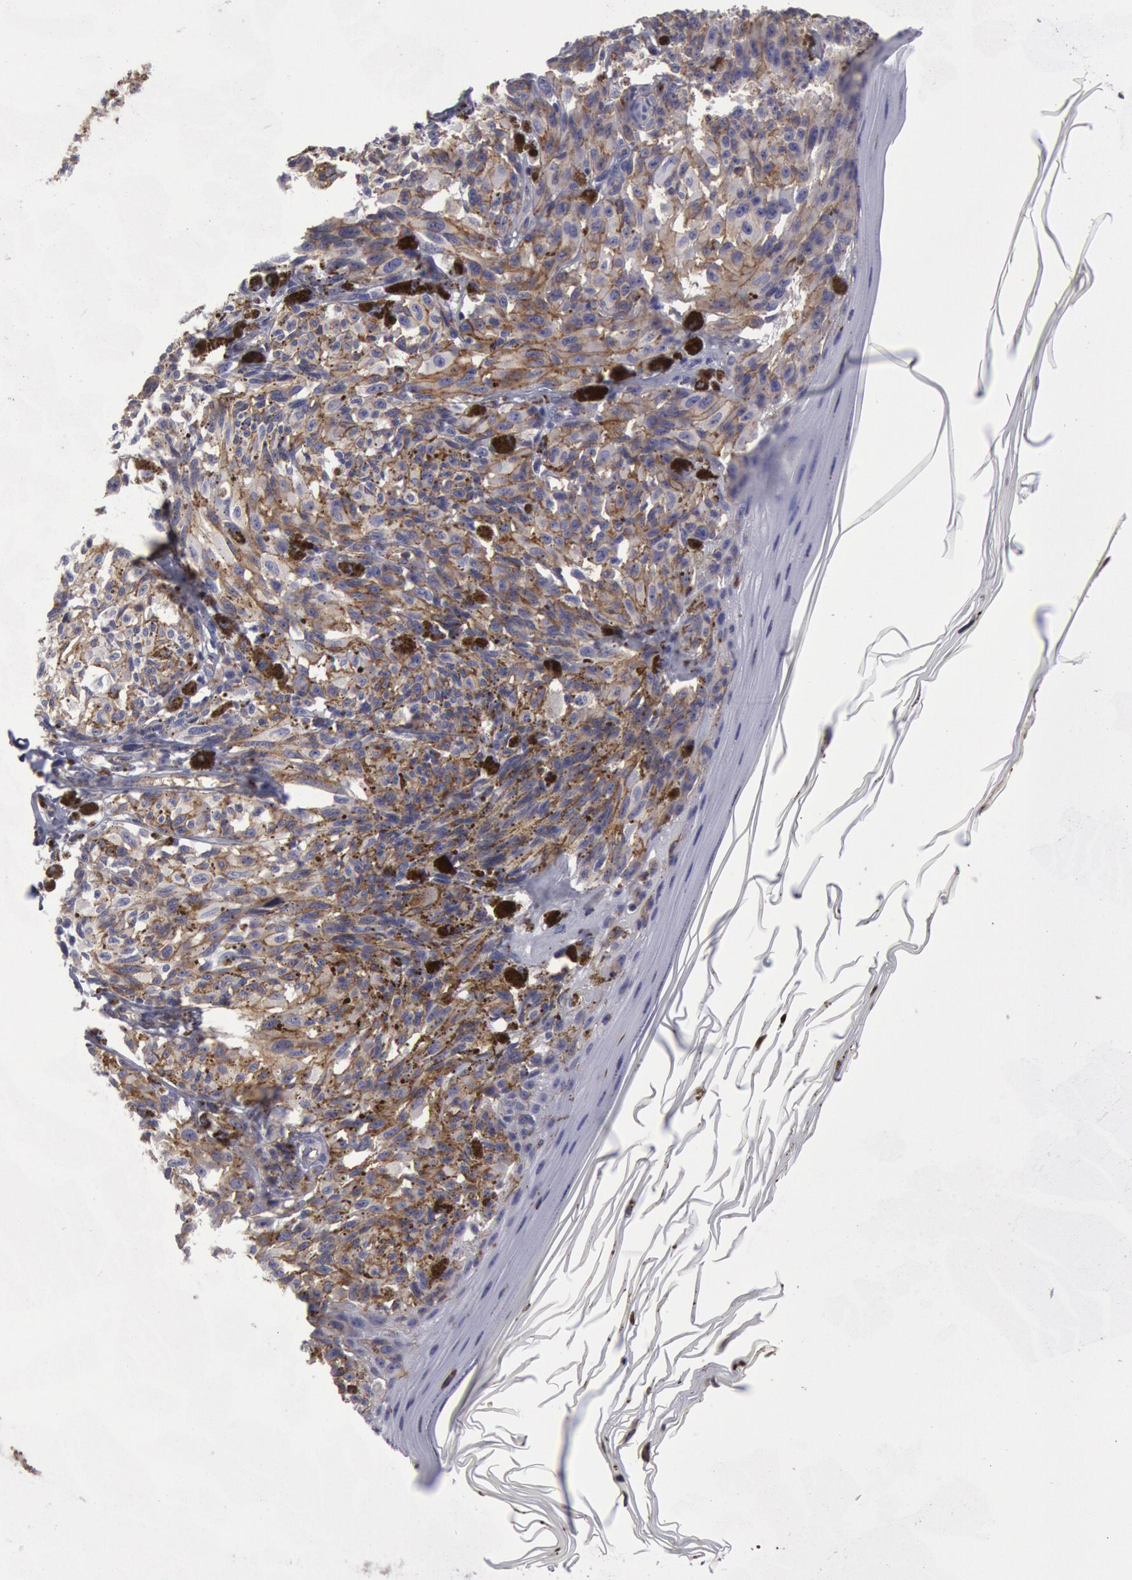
{"staining": {"intensity": "weak", "quantity": "25%-75%", "location": "cytoplasmic/membranous"}, "tissue": "melanoma", "cell_type": "Tumor cells", "image_type": "cancer", "snomed": [{"axis": "morphology", "description": "Malignant melanoma, NOS"}, {"axis": "topography", "description": "Skin"}], "caption": "Malignant melanoma stained with a brown dye reveals weak cytoplasmic/membranous positive positivity in about 25%-75% of tumor cells.", "gene": "FLOT1", "patient": {"sex": "female", "age": 72}}